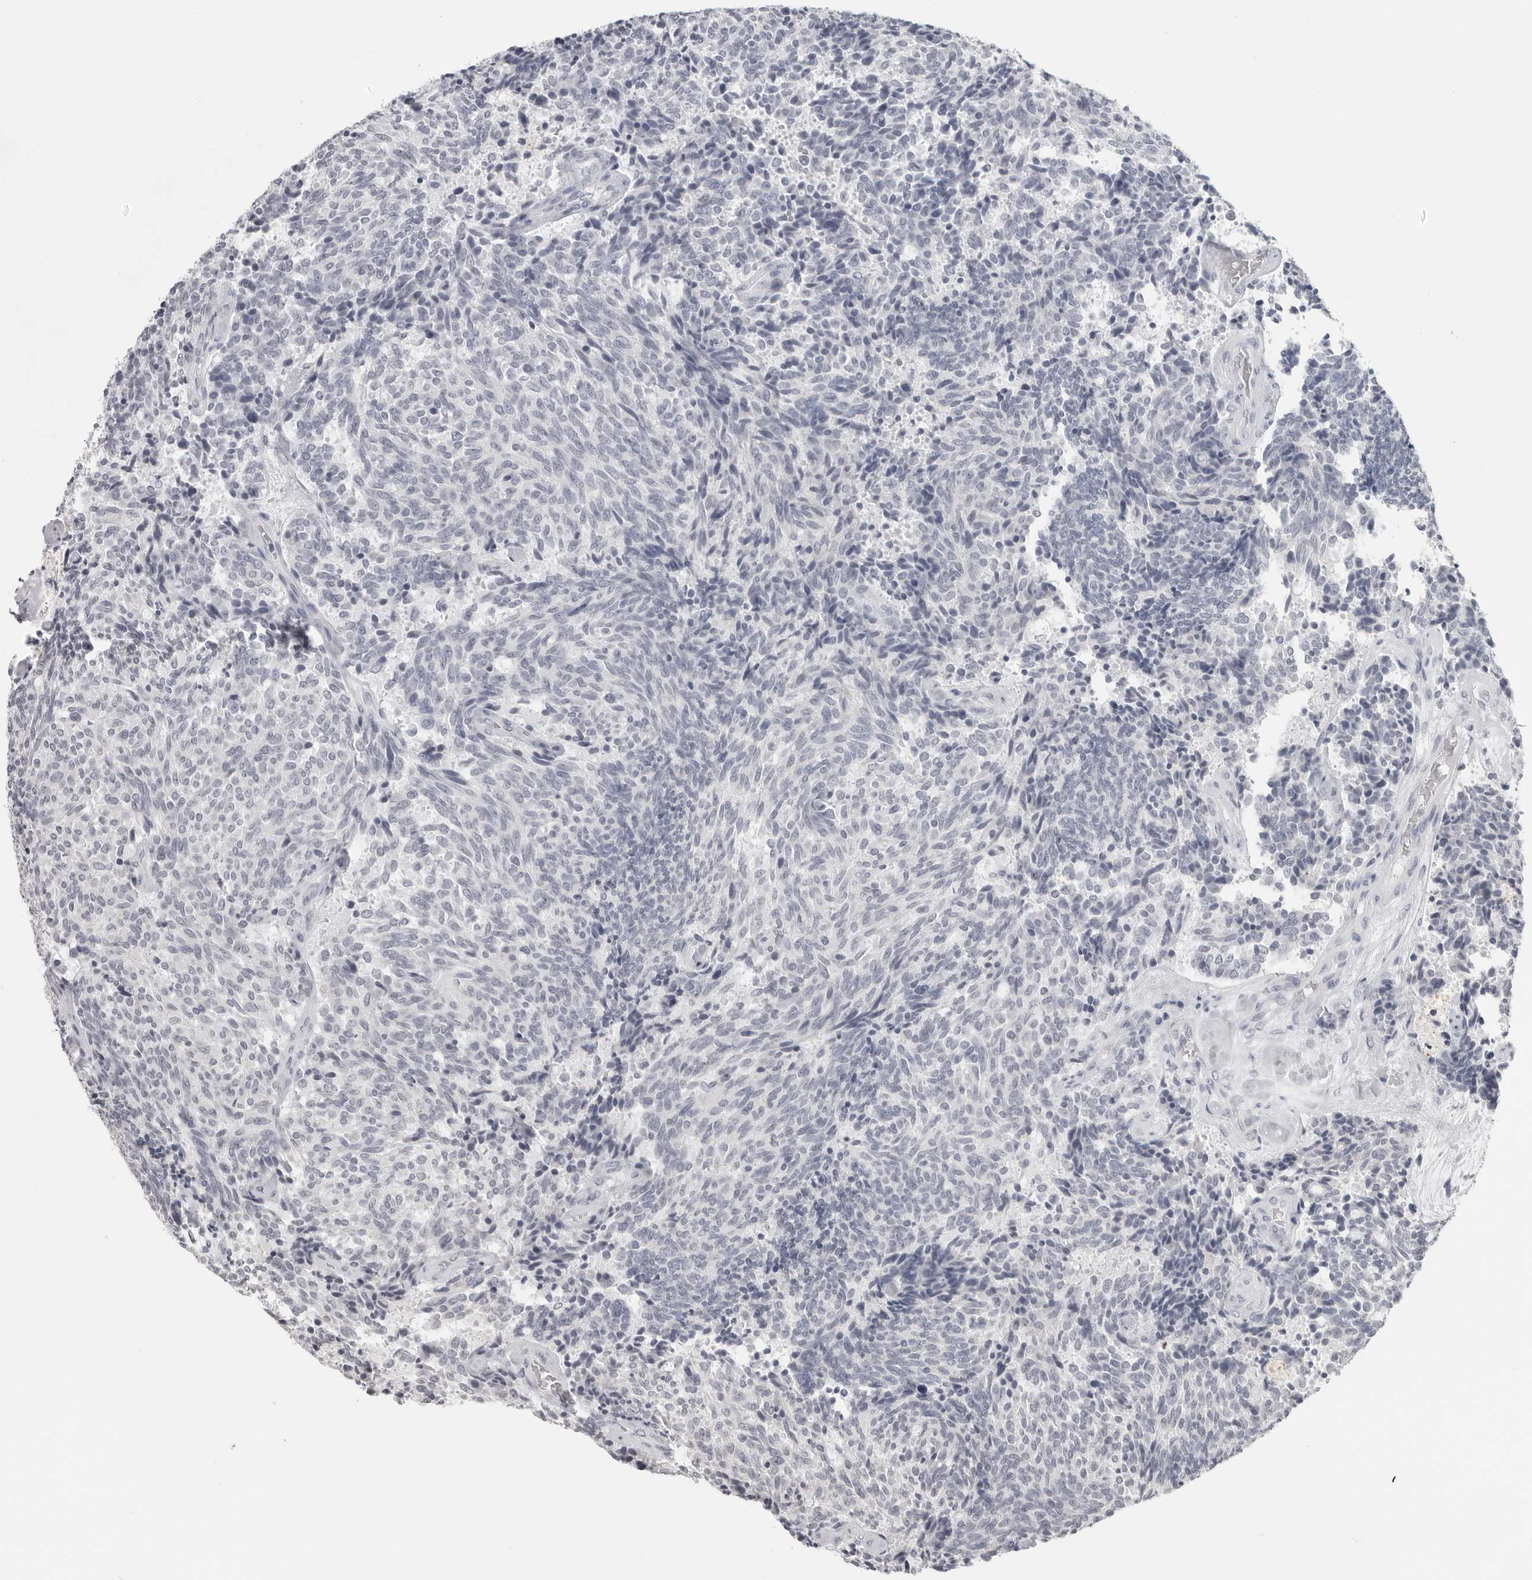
{"staining": {"intensity": "negative", "quantity": "none", "location": "none"}, "tissue": "carcinoid", "cell_type": "Tumor cells", "image_type": "cancer", "snomed": [{"axis": "morphology", "description": "Carcinoid, malignant, NOS"}, {"axis": "topography", "description": "Pancreas"}], "caption": "IHC micrograph of human malignant carcinoid stained for a protein (brown), which displays no expression in tumor cells.", "gene": "PRSS1", "patient": {"sex": "female", "age": 54}}